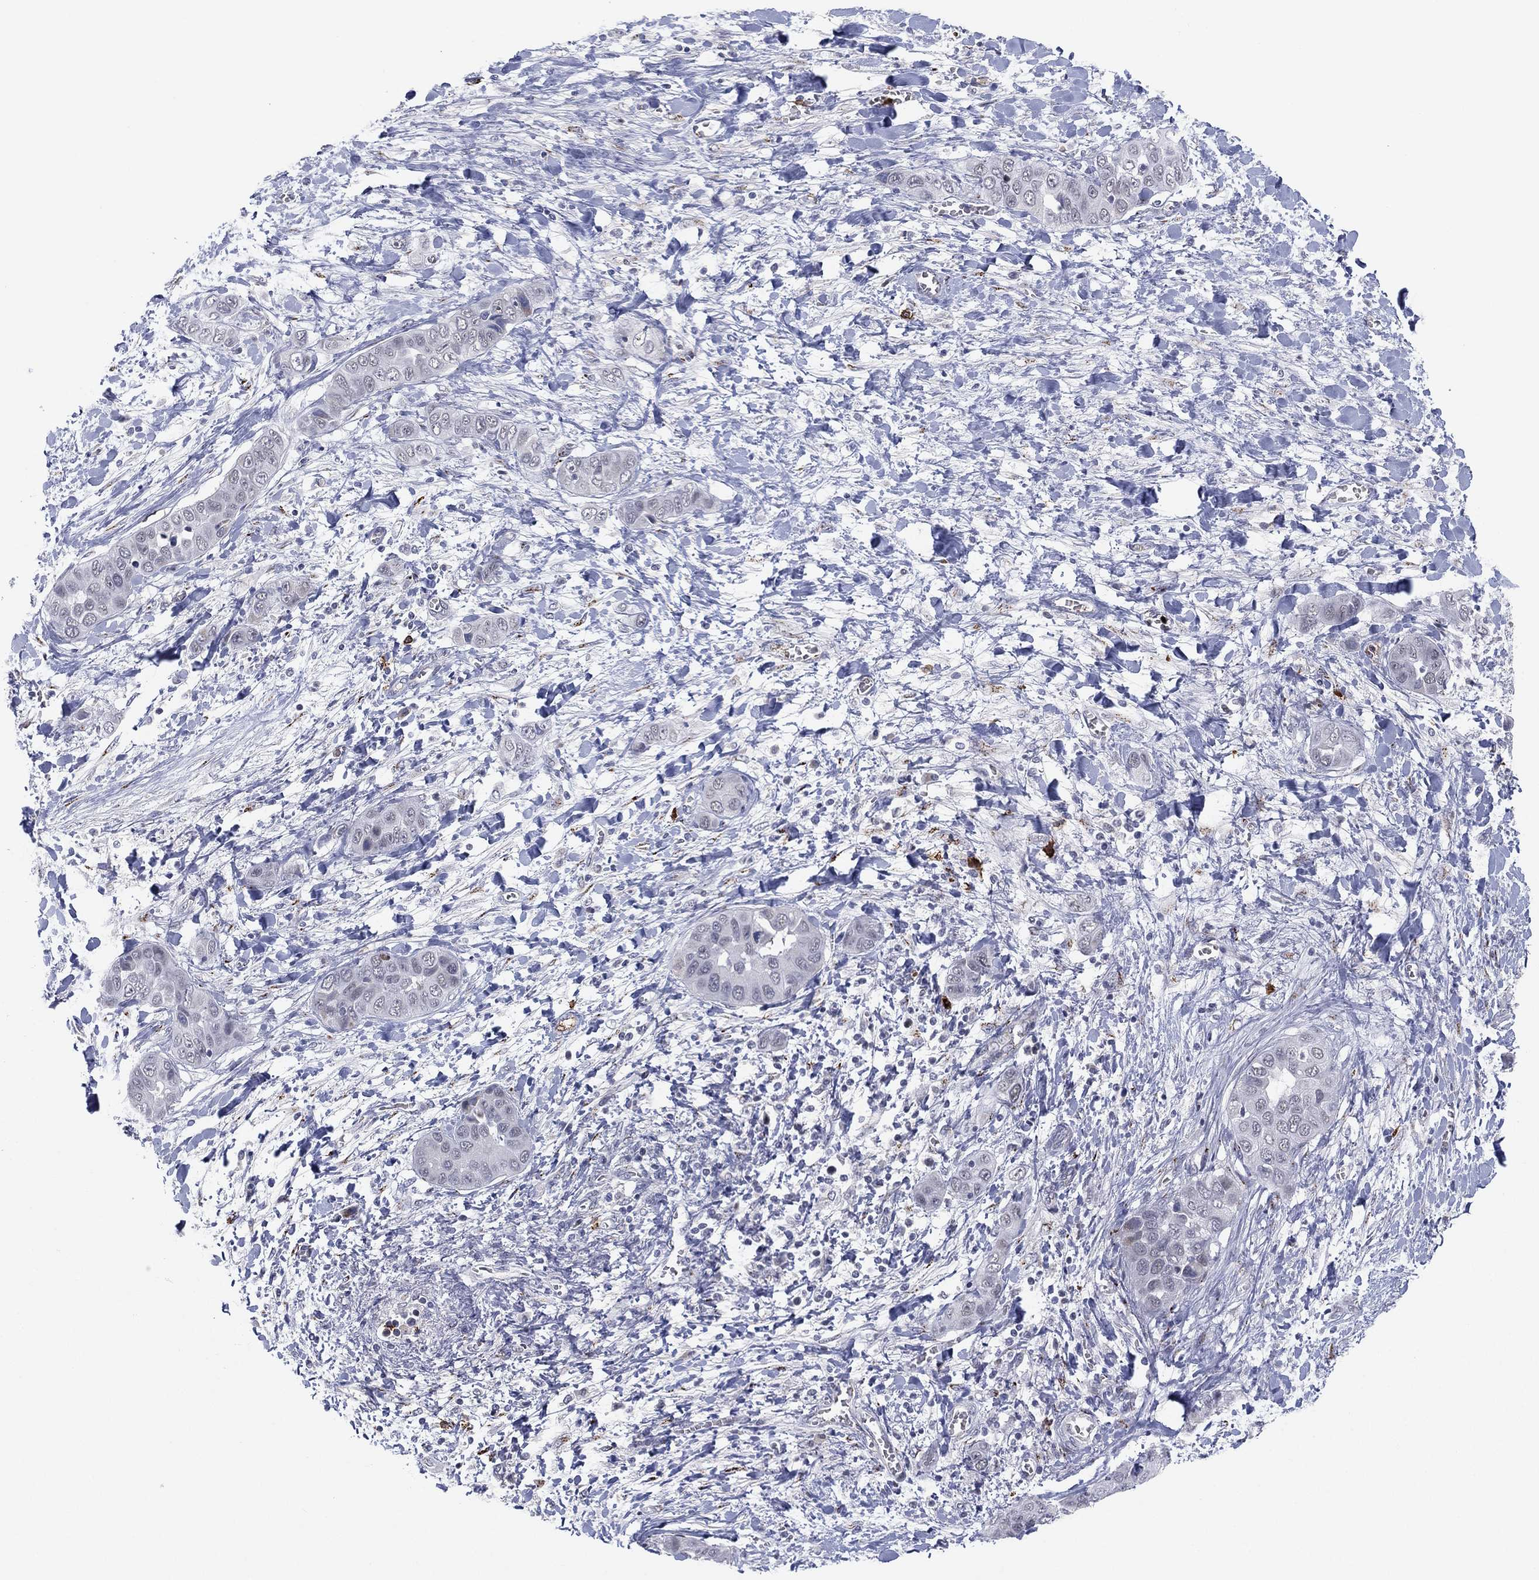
{"staining": {"intensity": "negative", "quantity": "none", "location": "none"}, "tissue": "liver cancer", "cell_type": "Tumor cells", "image_type": "cancer", "snomed": [{"axis": "morphology", "description": "Cholangiocarcinoma"}, {"axis": "topography", "description": "Liver"}], "caption": "High power microscopy image of an immunohistochemistry histopathology image of cholangiocarcinoma (liver), revealing no significant staining in tumor cells.", "gene": "CD177", "patient": {"sex": "female", "age": 52}}